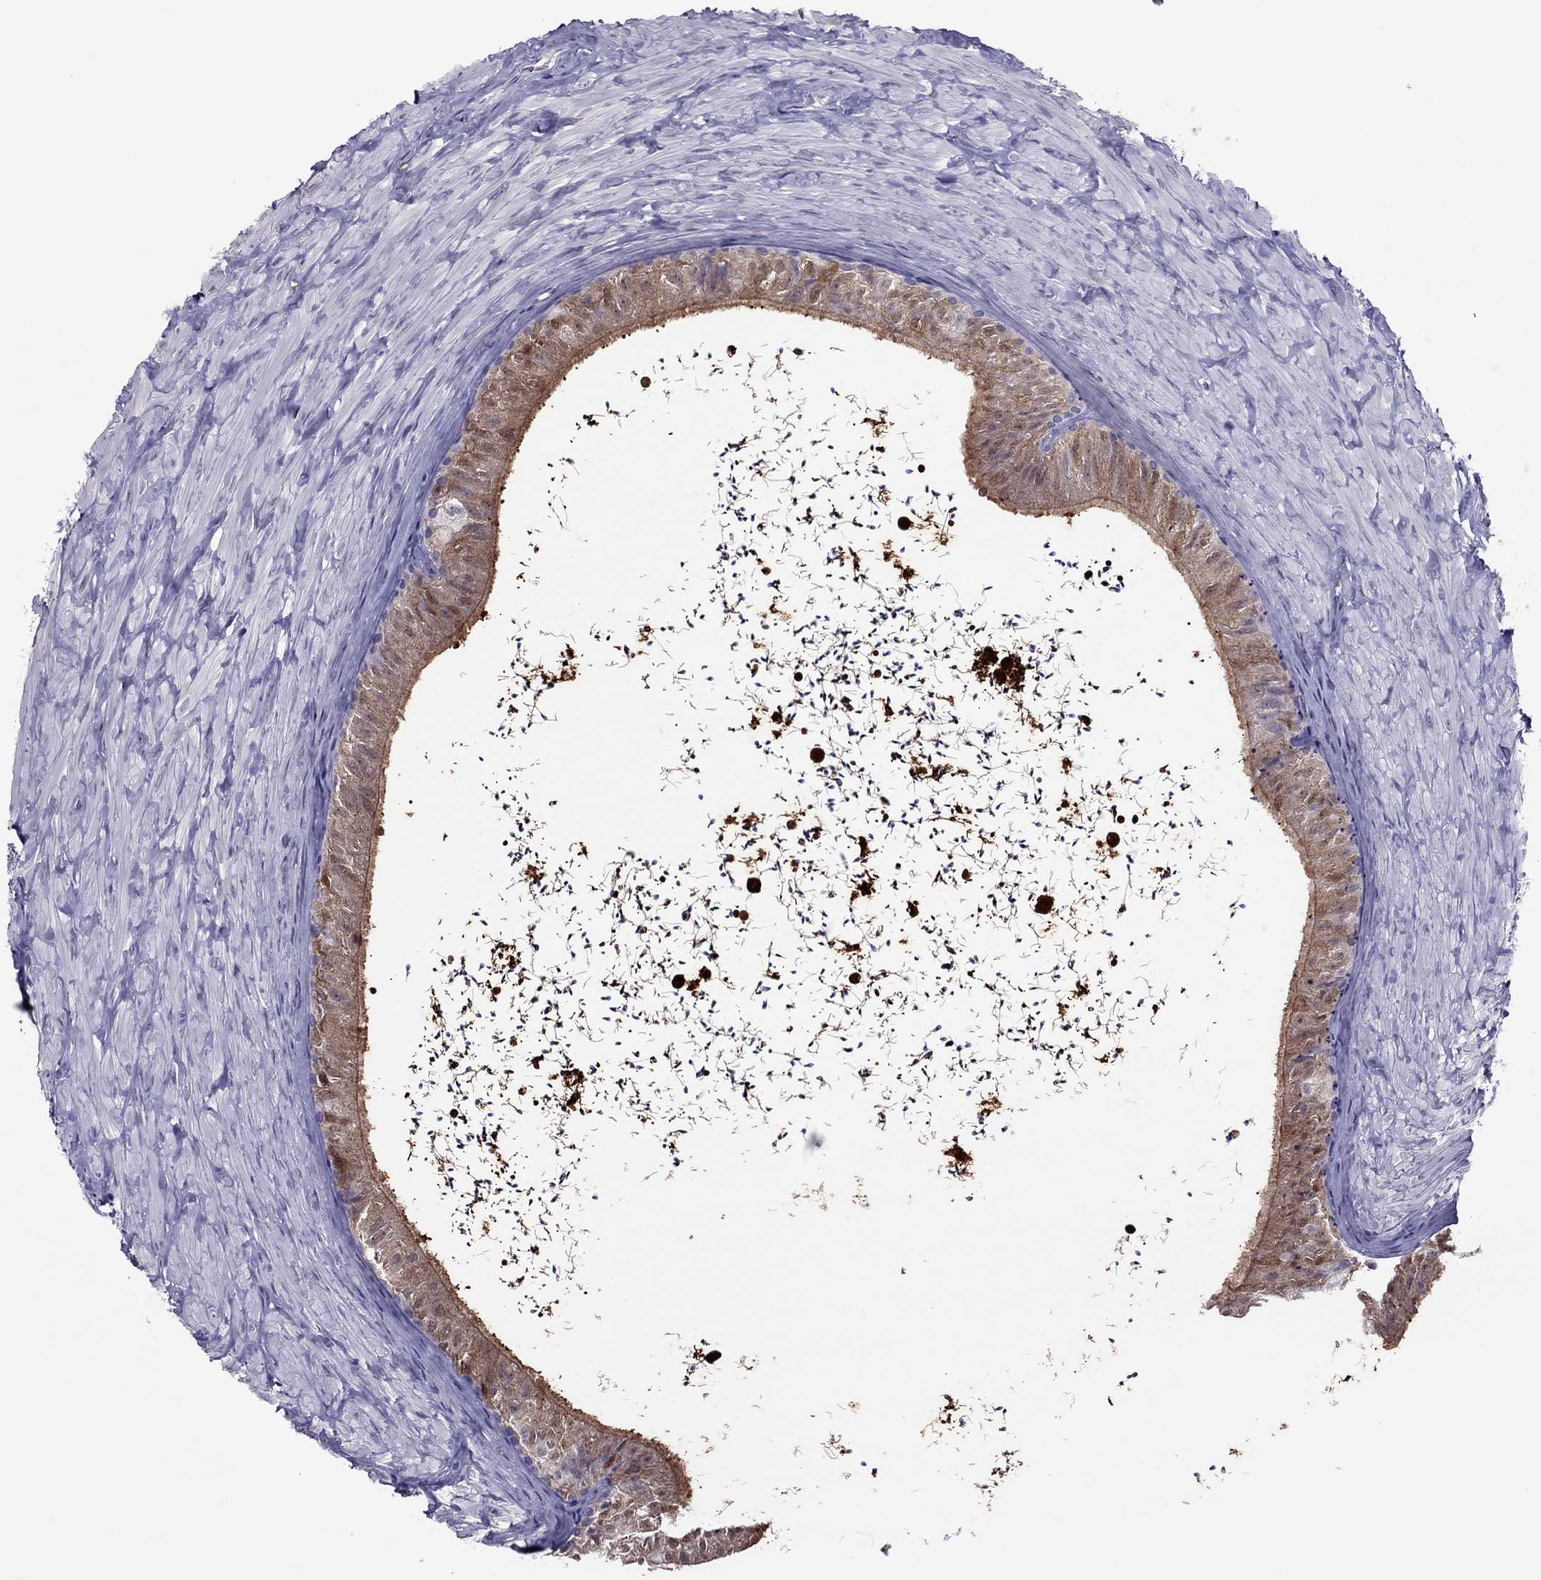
{"staining": {"intensity": "strong", "quantity": "25%-75%", "location": "cytoplasmic/membranous"}, "tissue": "epididymis", "cell_type": "Glandular cells", "image_type": "normal", "snomed": [{"axis": "morphology", "description": "Normal tissue, NOS"}, {"axis": "topography", "description": "Epididymis"}], "caption": "The photomicrograph shows staining of benign epididymis, revealing strong cytoplasmic/membranous protein staining (brown color) within glandular cells.", "gene": "SPINT3", "patient": {"sex": "male", "age": 32}}